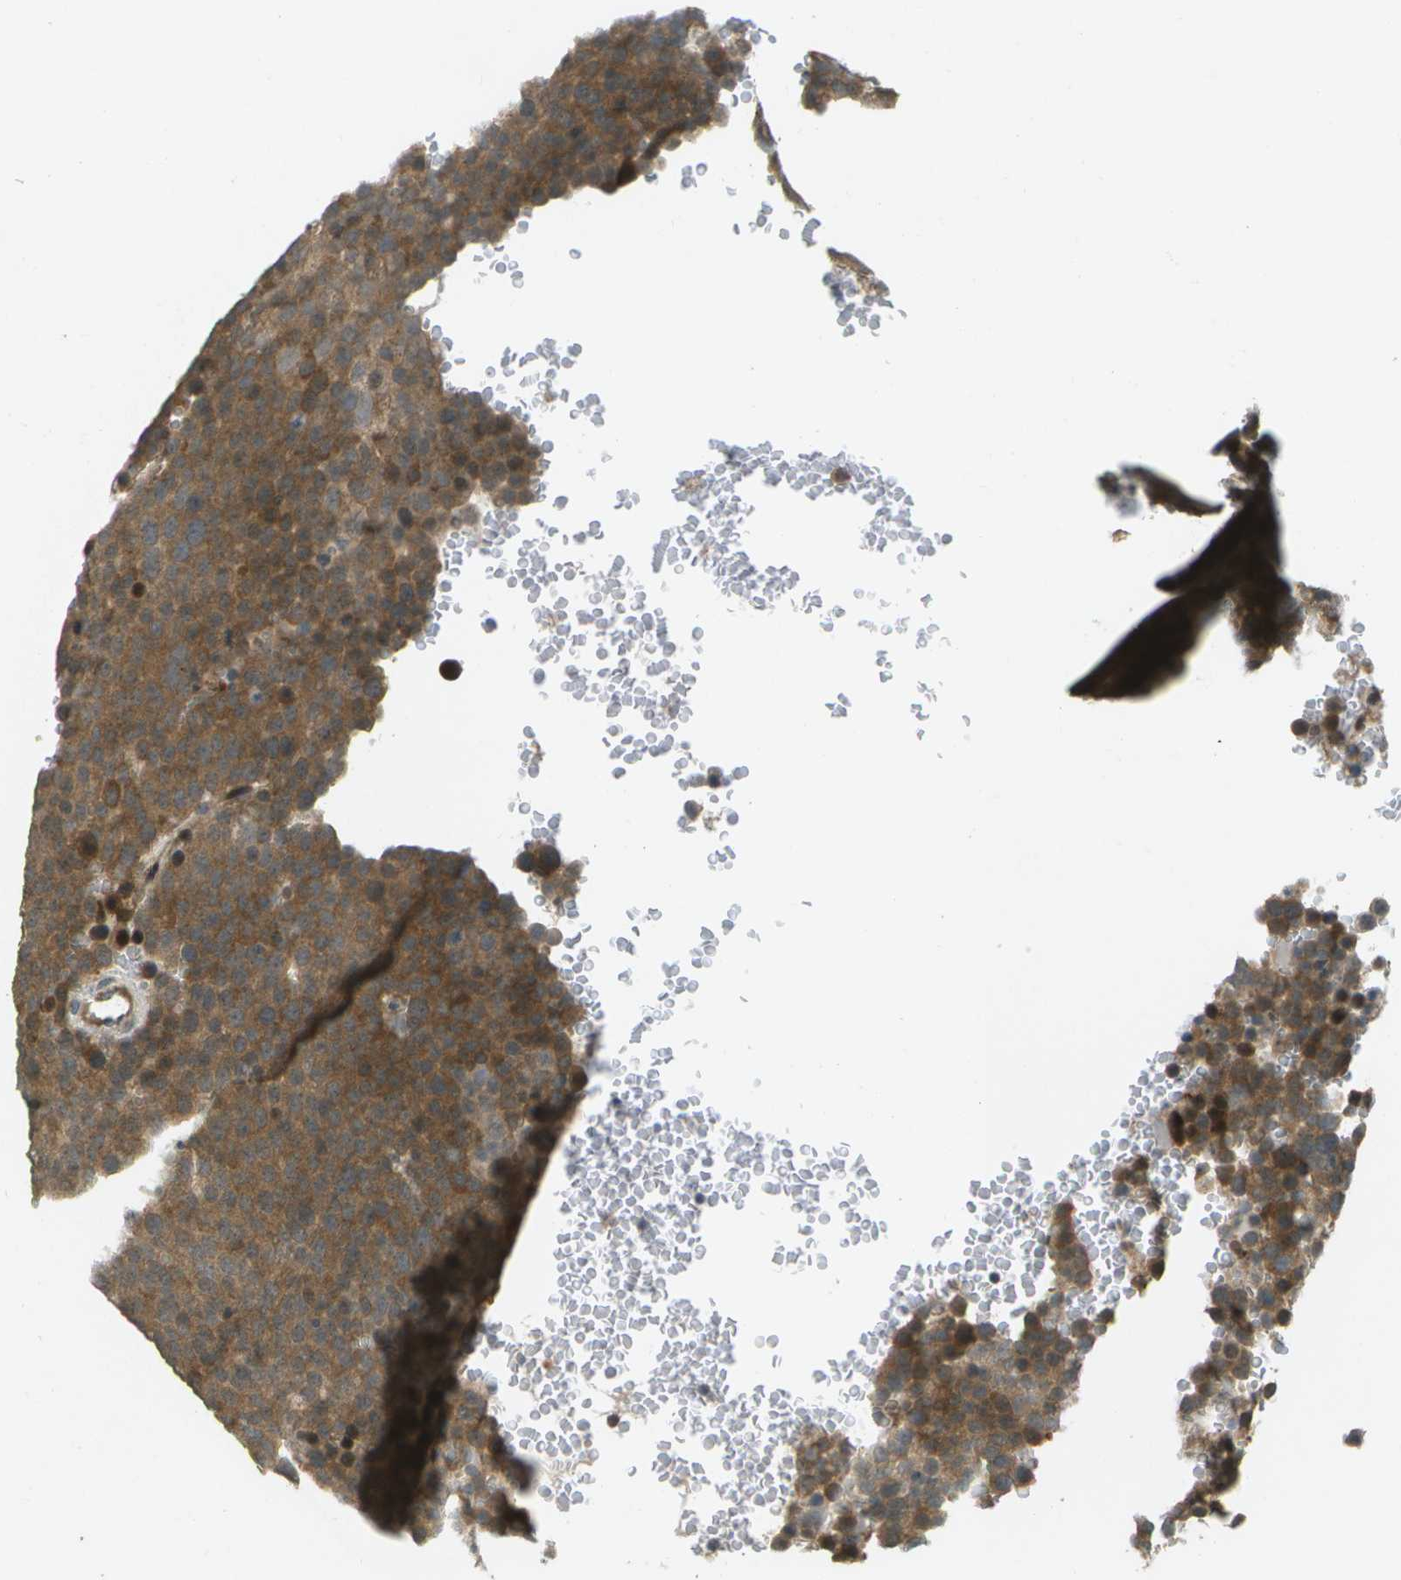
{"staining": {"intensity": "moderate", "quantity": ">75%", "location": "cytoplasmic/membranous"}, "tissue": "testis cancer", "cell_type": "Tumor cells", "image_type": "cancer", "snomed": [{"axis": "morphology", "description": "Seminoma, NOS"}, {"axis": "topography", "description": "Testis"}], "caption": "DAB (3,3'-diaminobenzidine) immunohistochemical staining of testis cancer shows moderate cytoplasmic/membranous protein expression in about >75% of tumor cells.", "gene": "WNK2", "patient": {"sex": "male", "age": 71}}